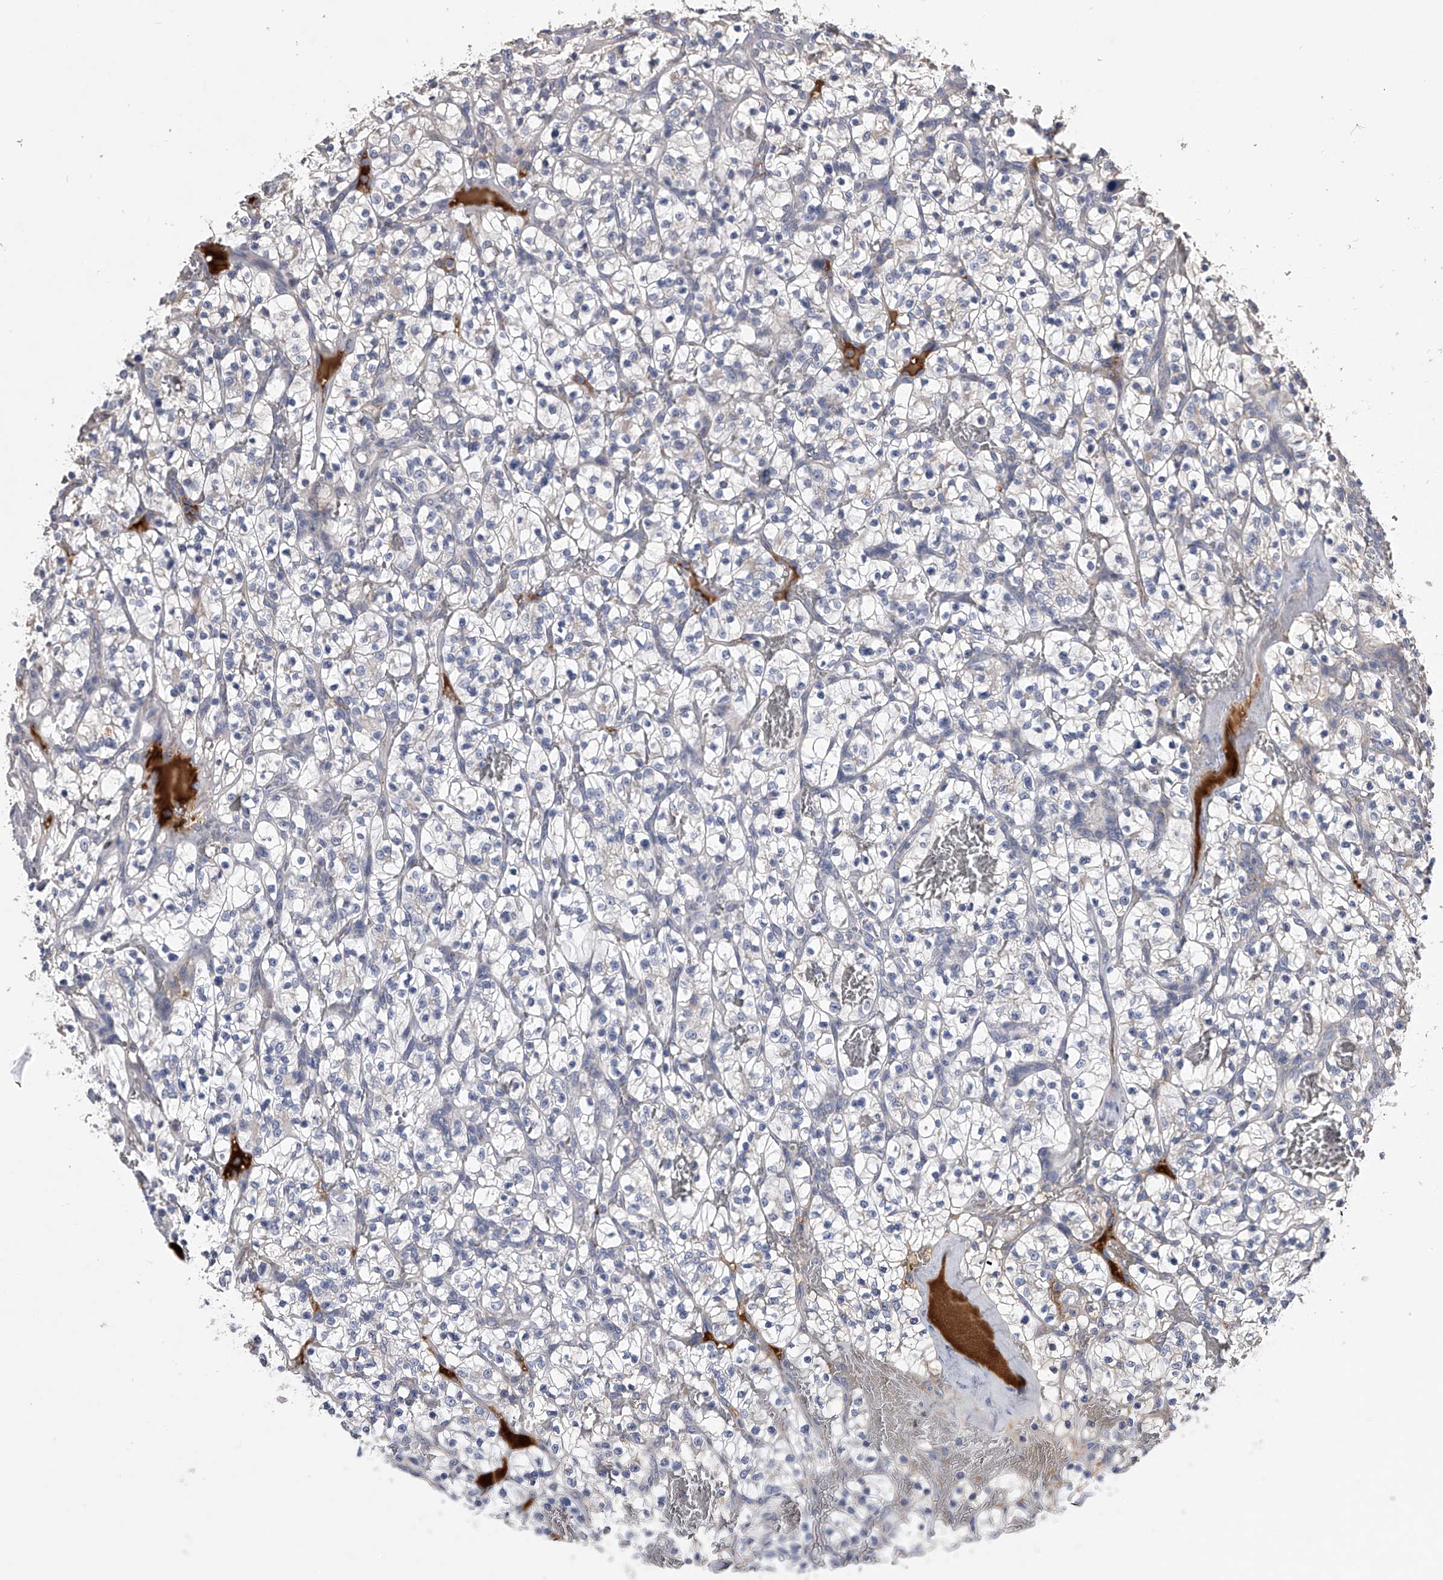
{"staining": {"intensity": "weak", "quantity": "<25%", "location": "cytoplasmic/membranous"}, "tissue": "renal cancer", "cell_type": "Tumor cells", "image_type": "cancer", "snomed": [{"axis": "morphology", "description": "Adenocarcinoma, NOS"}, {"axis": "topography", "description": "Kidney"}], "caption": "High power microscopy histopathology image of an IHC photomicrograph of renal cancer, revealing no significant expression in tumor cells. (Brightfield microscopy of DAB immunohistochemistry at high magnification).", "gene": "MDN1", "patient": {"sex": "female", "age": 57}}